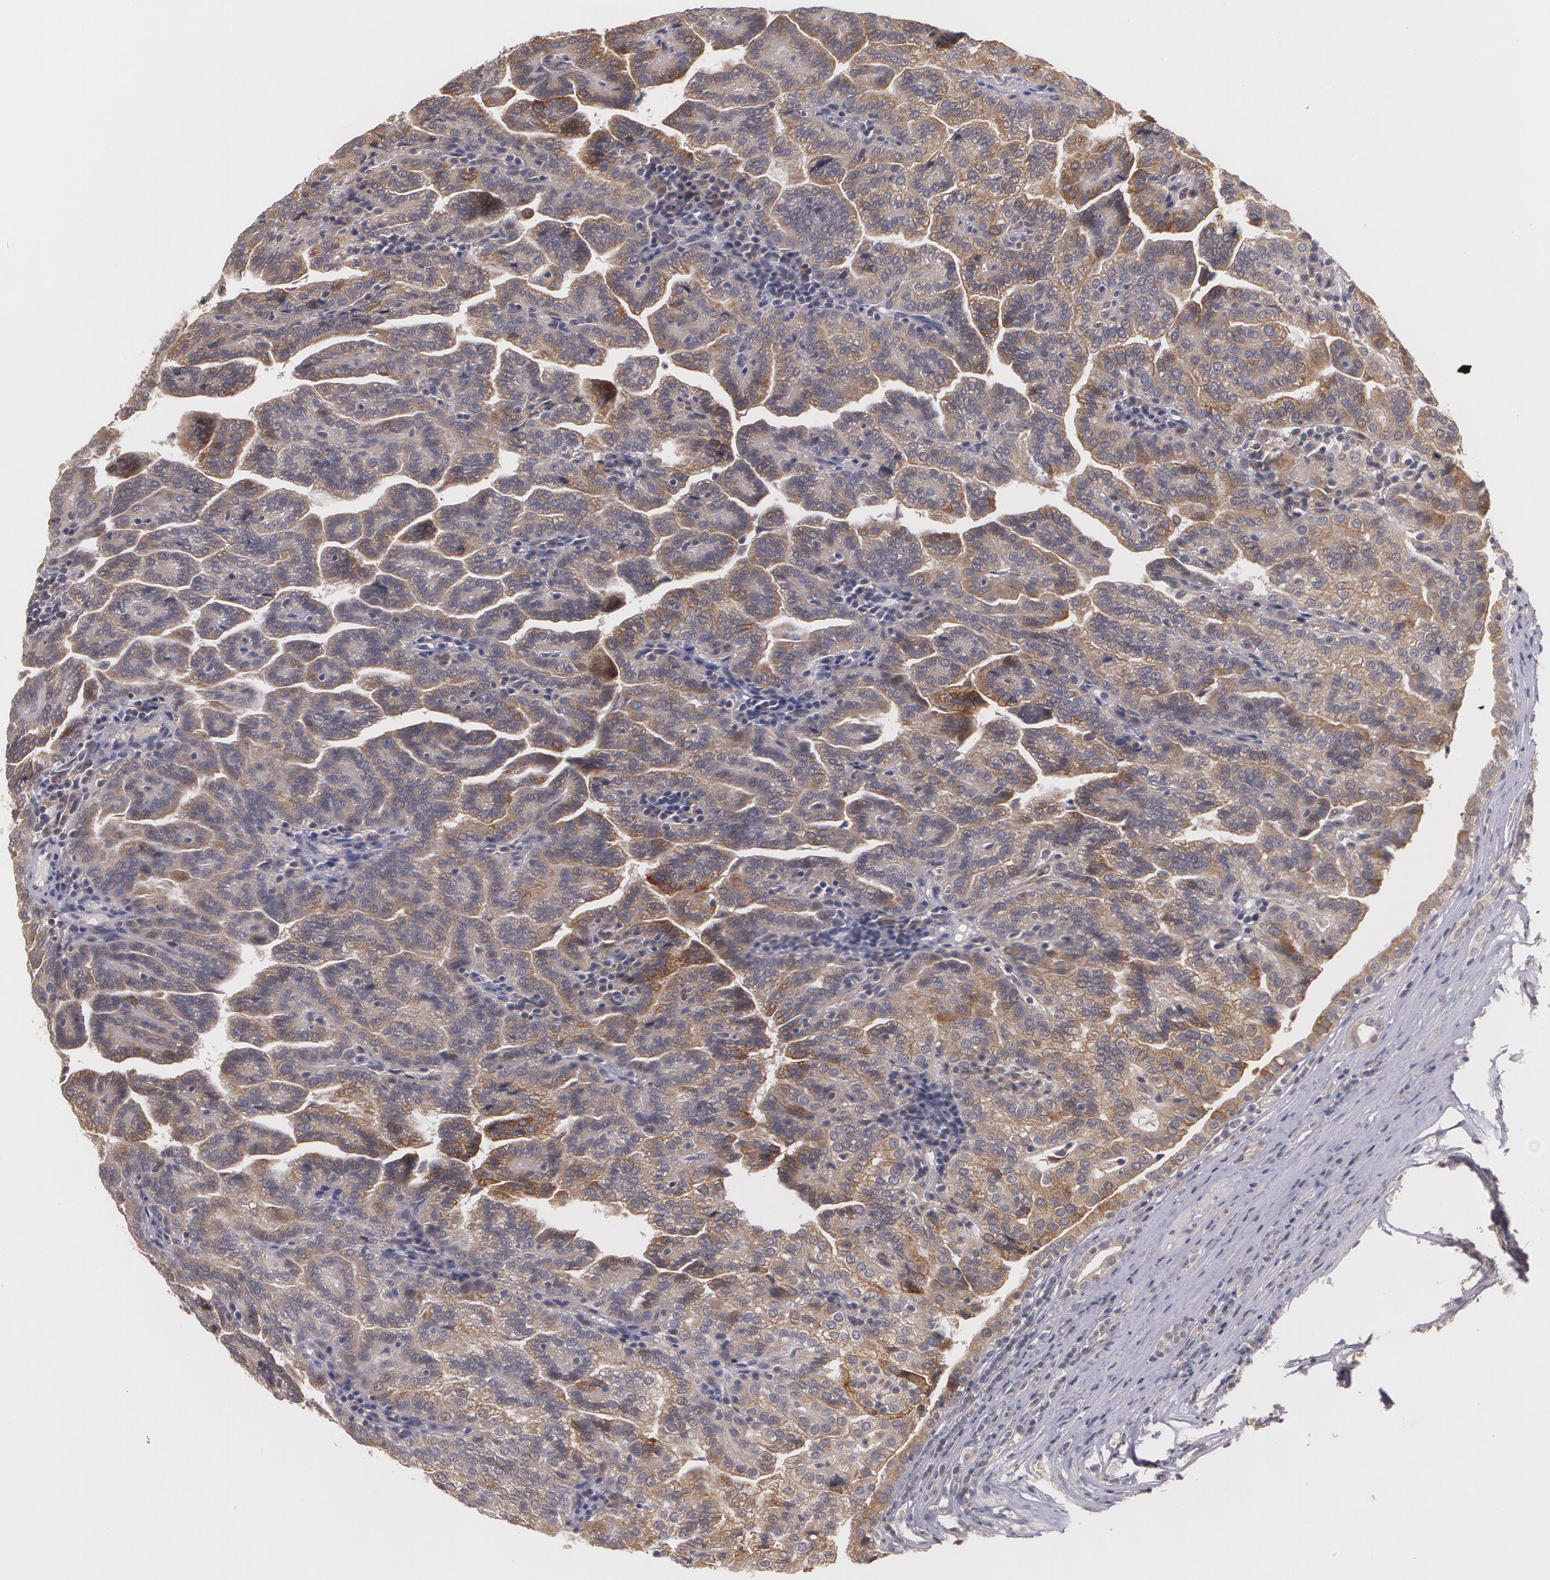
{"staining": {"intensity": "moderate", "quantity": "25%-75%", "location": "cytoplasmic/membranous"}, "tissue": "renal cancer", "cell_type": "Tumor cells", "image_type": "cancer", "snomed": [{"axis": "morphology", "description": "Adenocarcinoma, NOS"}, {"axis": "topography", "description": "Kidney"}], "caption": "A histopathology image of renal cancer stained for a protein displays moderate cytoplasmic/membranous brown staining in tumor cells. (DAB = brown stain, brightfield microscopy at high magnification).", "gene": "IFNGR2", "patient": {"sex": "male", "age": 61}}